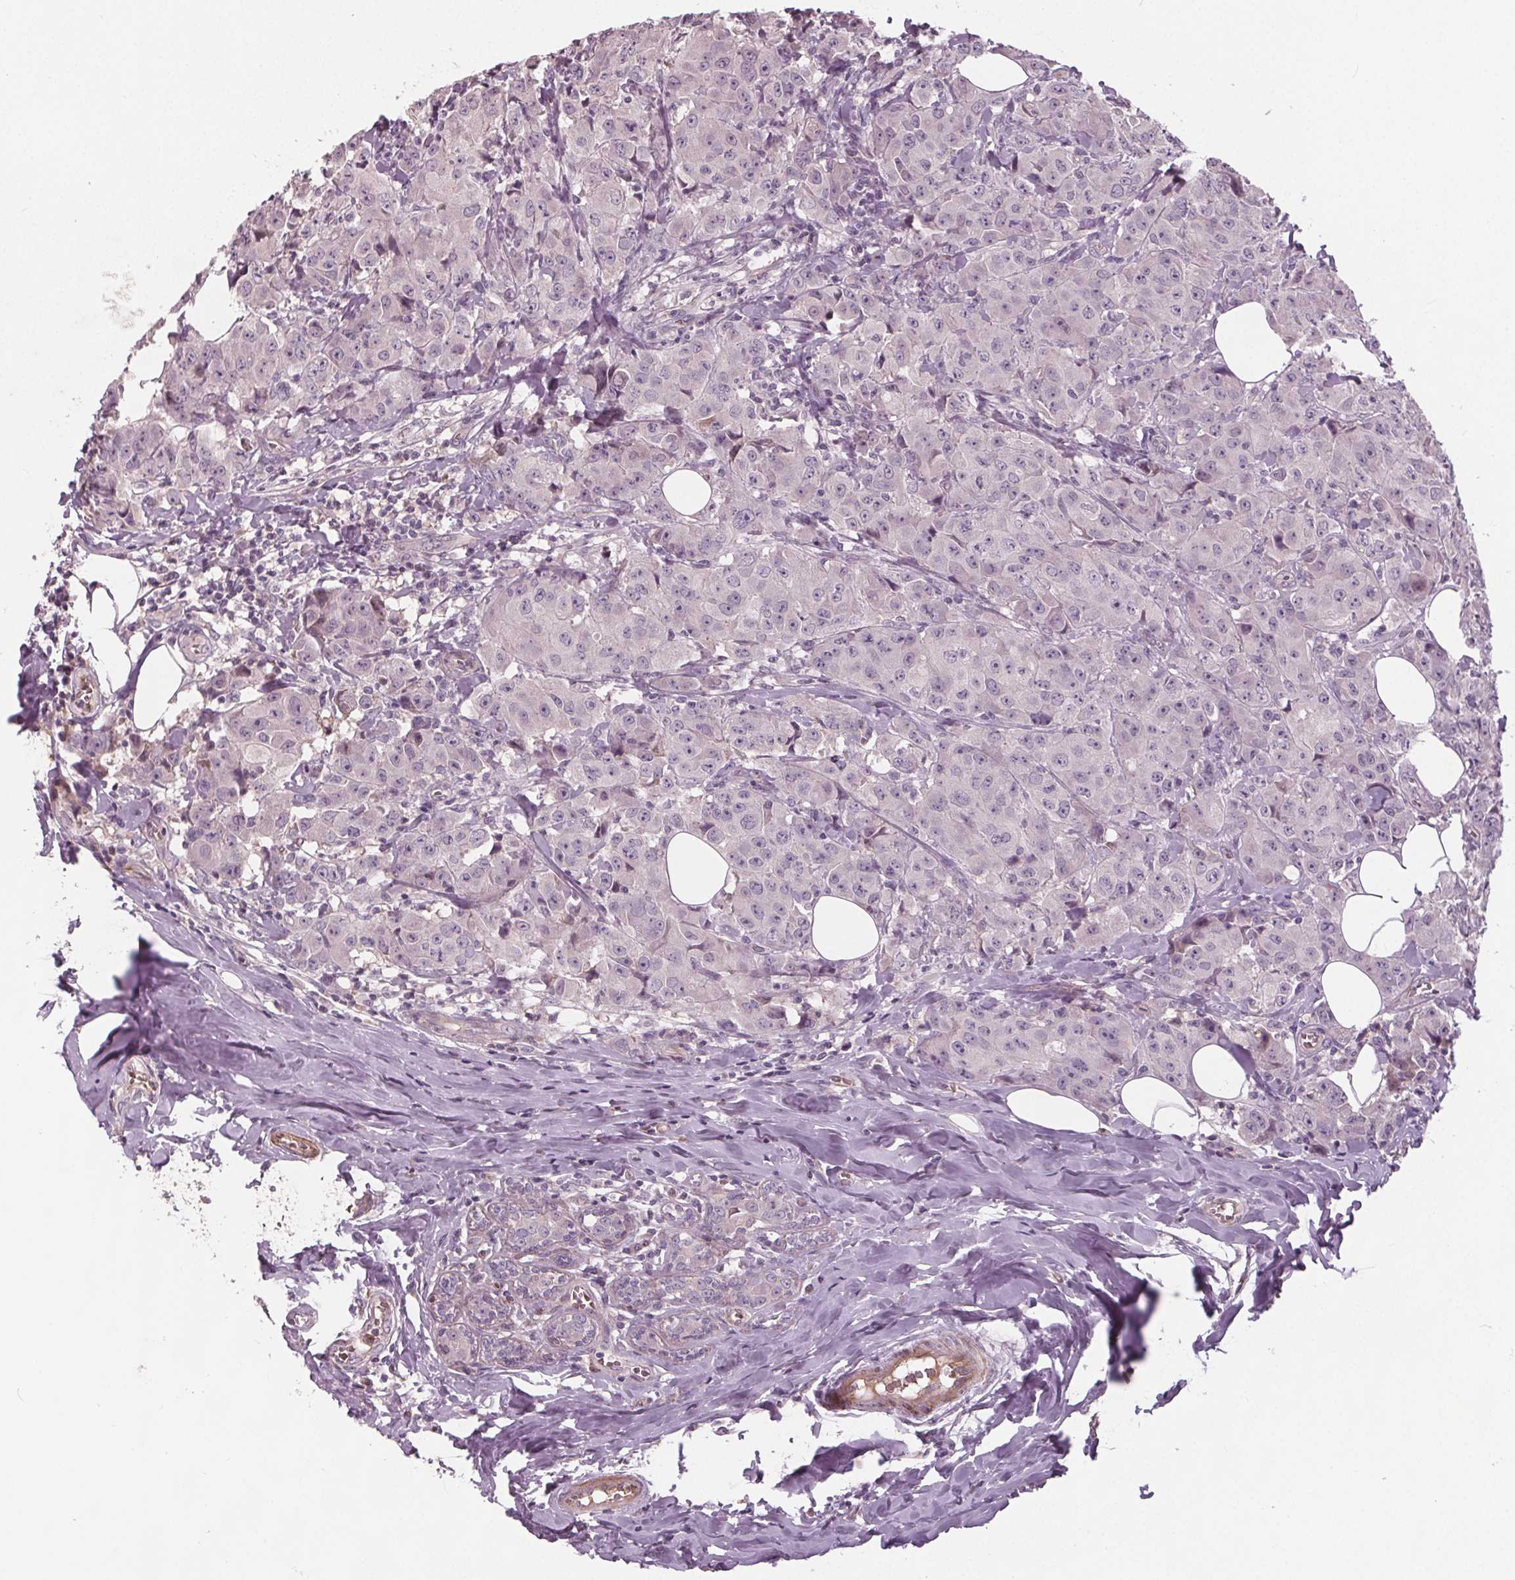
{"staining": {"intensity": "negative", "quantity": "none", "location": "none"}, "tissue": "breast cancer", "cell_type": "Tumor cells", "image_type": "cancer", "snomed": [{"axis": "morphology", "description": "Normal tissue, NOS"}, {"axis": "morphology", "description": "Duct carcinoma"}, {"axis": "topography", "description": "Breast"}], "caption": "Immunohistochemistry (IHC) of infiltrating ductal carcinoma (breast) exhibits no staining in tumor cells.", "gene": "PDGFD", "patient": {"sex": "female", "age": 43}}